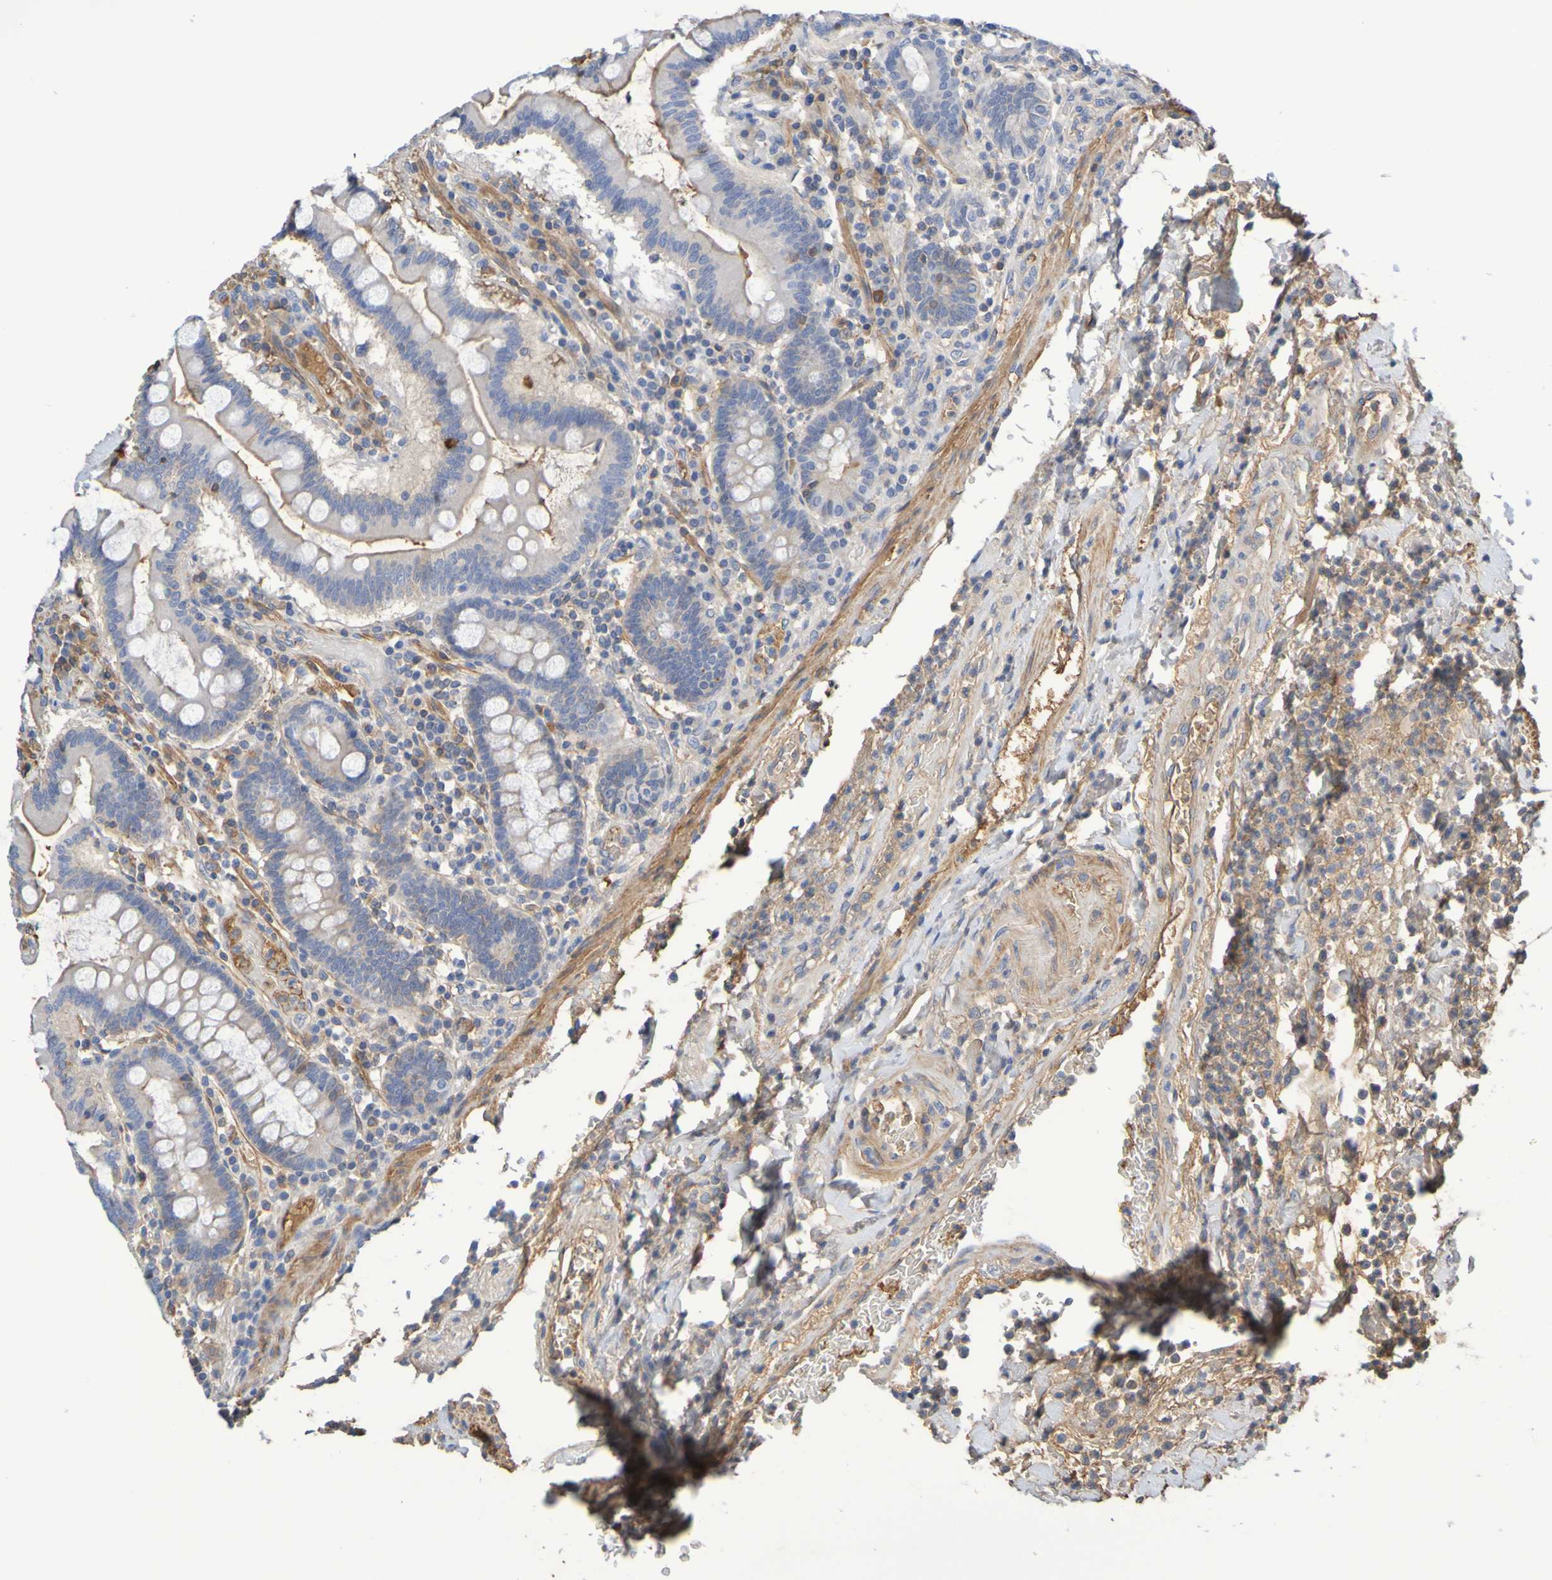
{"staining": {"intensity": "moderate", "quantity": "<25%", "location": "cytoplasmic/membranous"}, "tissue": "stomach", "cell_type": "Glandular cells", "image_type": "normal", "snomed": [{"axis": "morphology", "description": "Normal tissue, NOS"}, {"axis": "topography", "description": "Stomach, upper"}], "caption": "This micrograph demonstrates normal stomach stained with IHC to label a protein in brown. The cytoplasmic/membranous of glandular cells show moderate positivity for the protein. Nuclei are counter-stained blue.", "gene": "GAB3", "patient": {"sex": "male", "age": 68}}